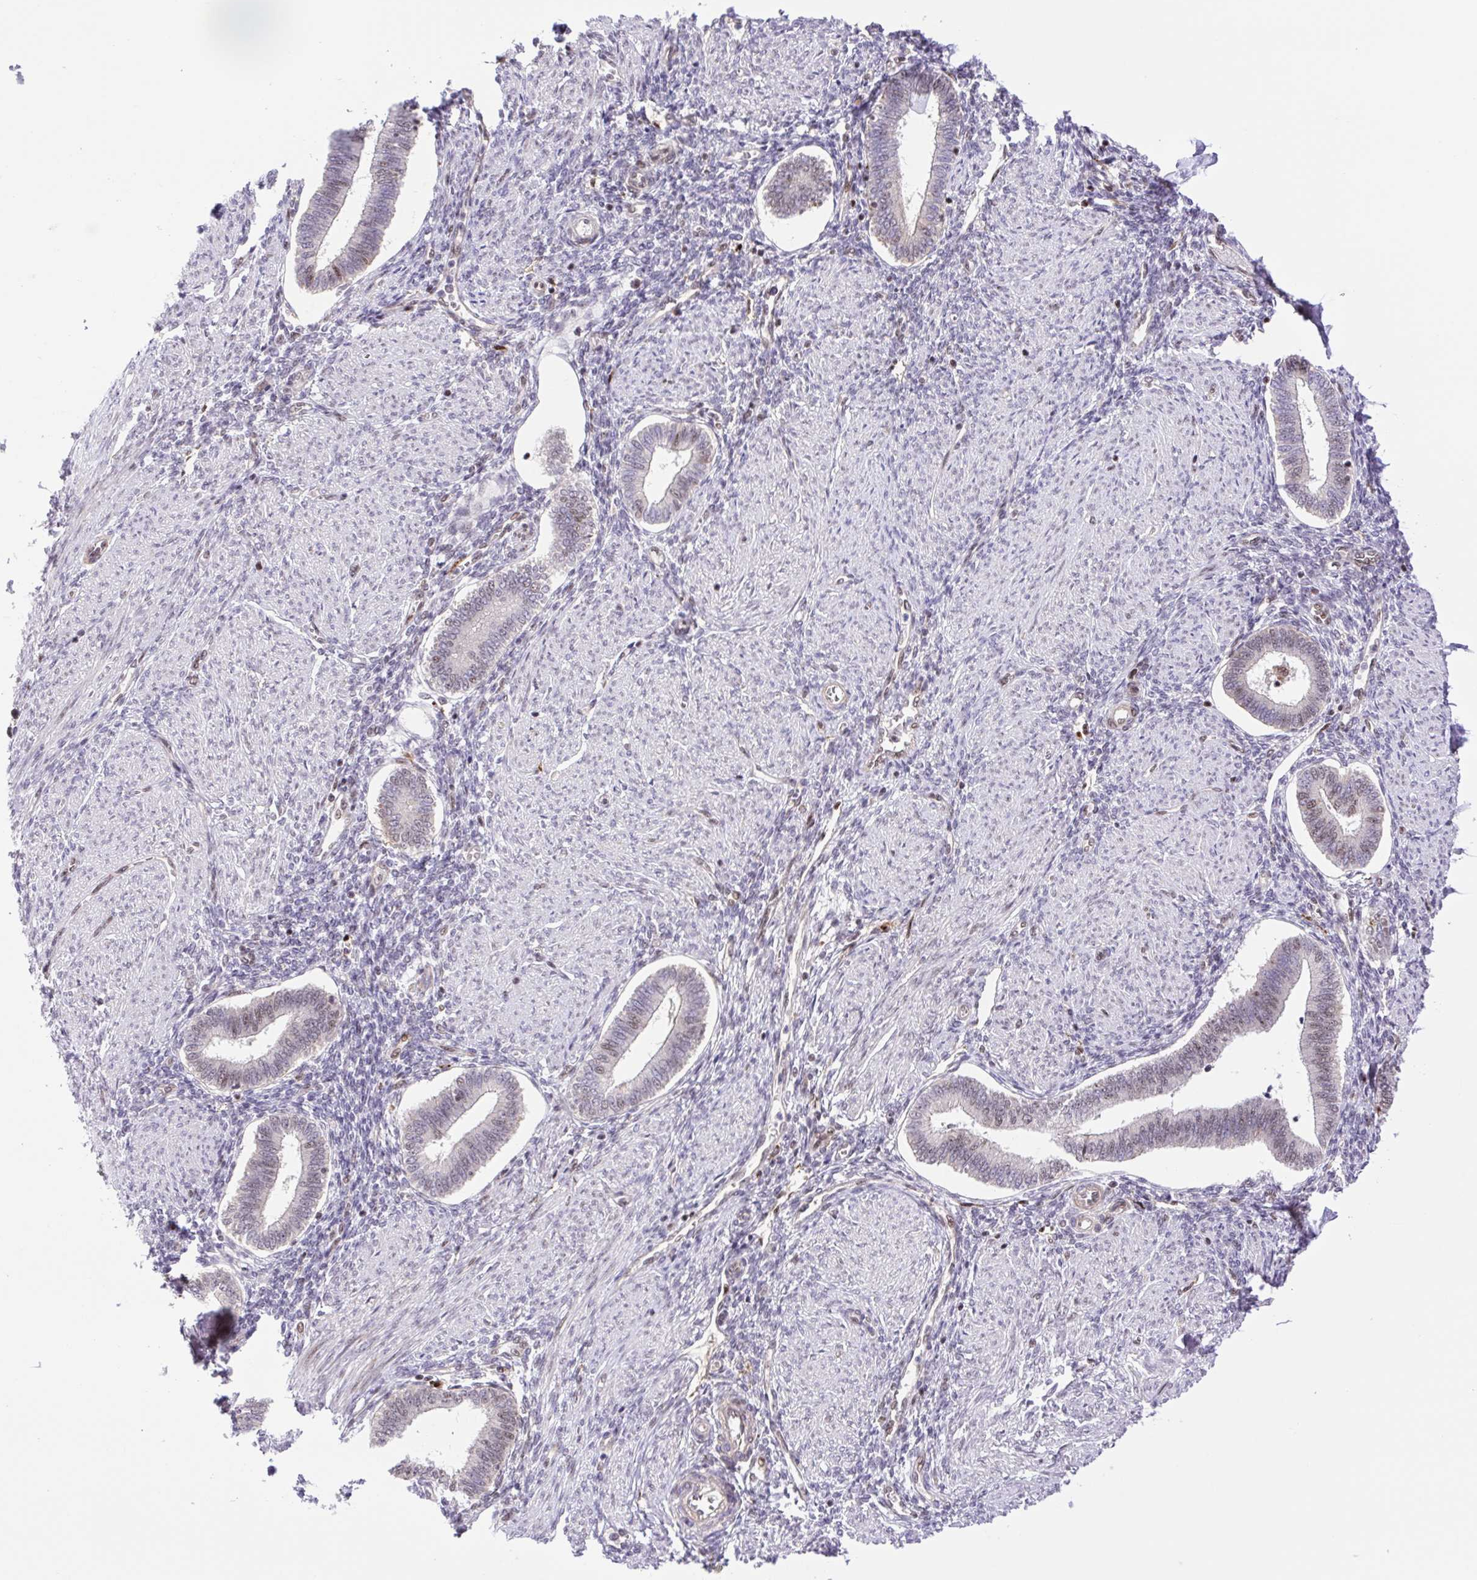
{"staining": {"intensity": "negative", "quantity": "none", "location": "none"}, "tissue": "endometrium", "cell_type": "Cells in endometrial stroma", "image_type": "normal", "snomed": [{"axis": "morphology", "description": "Normal tissue, NOS"}, {"axis": "topography", "description": "Endometrium"}], "caption": "Immunohistochemistry (IHC) of benign endometrium shows no staining in cells in endometrial stroma. (DAB (3,3'-diaminobenzidine) IHC with hematoxylin counter stain).", "gene": "ERG", "patient": {"sex": "female", "age": 42}}